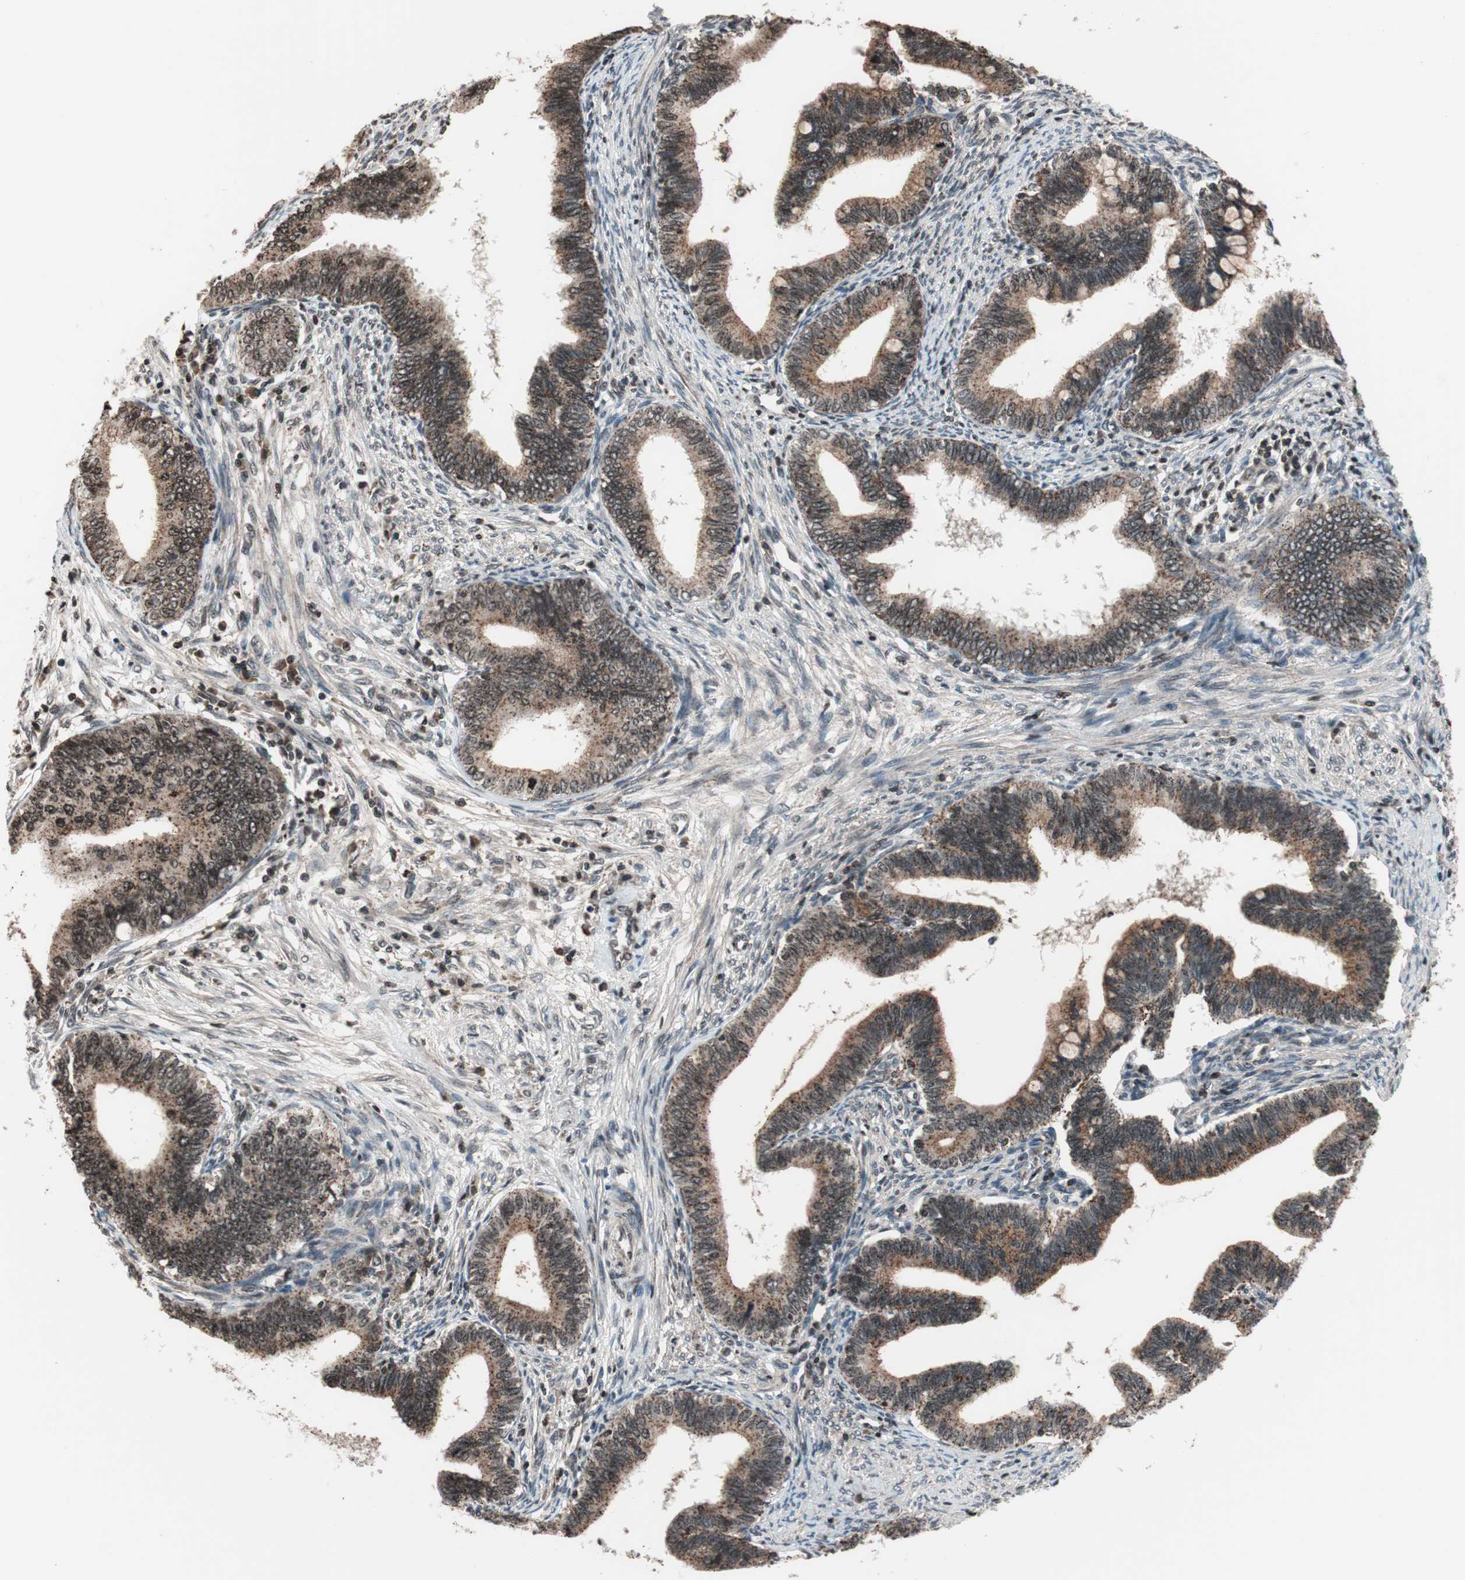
{"staining": {"intensity": "weak", "quantity": ">75%", "location": "cytoplasmic/membranous,nuclear"}, "tissue": "cervical cancer", "cell_type": "Tumor cells", "image_type": "cancer", "snomed": [{"axis": "morphology", "description": "Adenocarcinoma, NOS"}, {"axis": "topography", "description": "Cervix"}], "caption": "Tumor cells show low levels of weak cytoplasmic/membranous and nuclear expression in about >75% of cells in human adenocarcinoma (cervical).", "gene": "RFC1", "patient": {"sex": "female", "age": 36}}